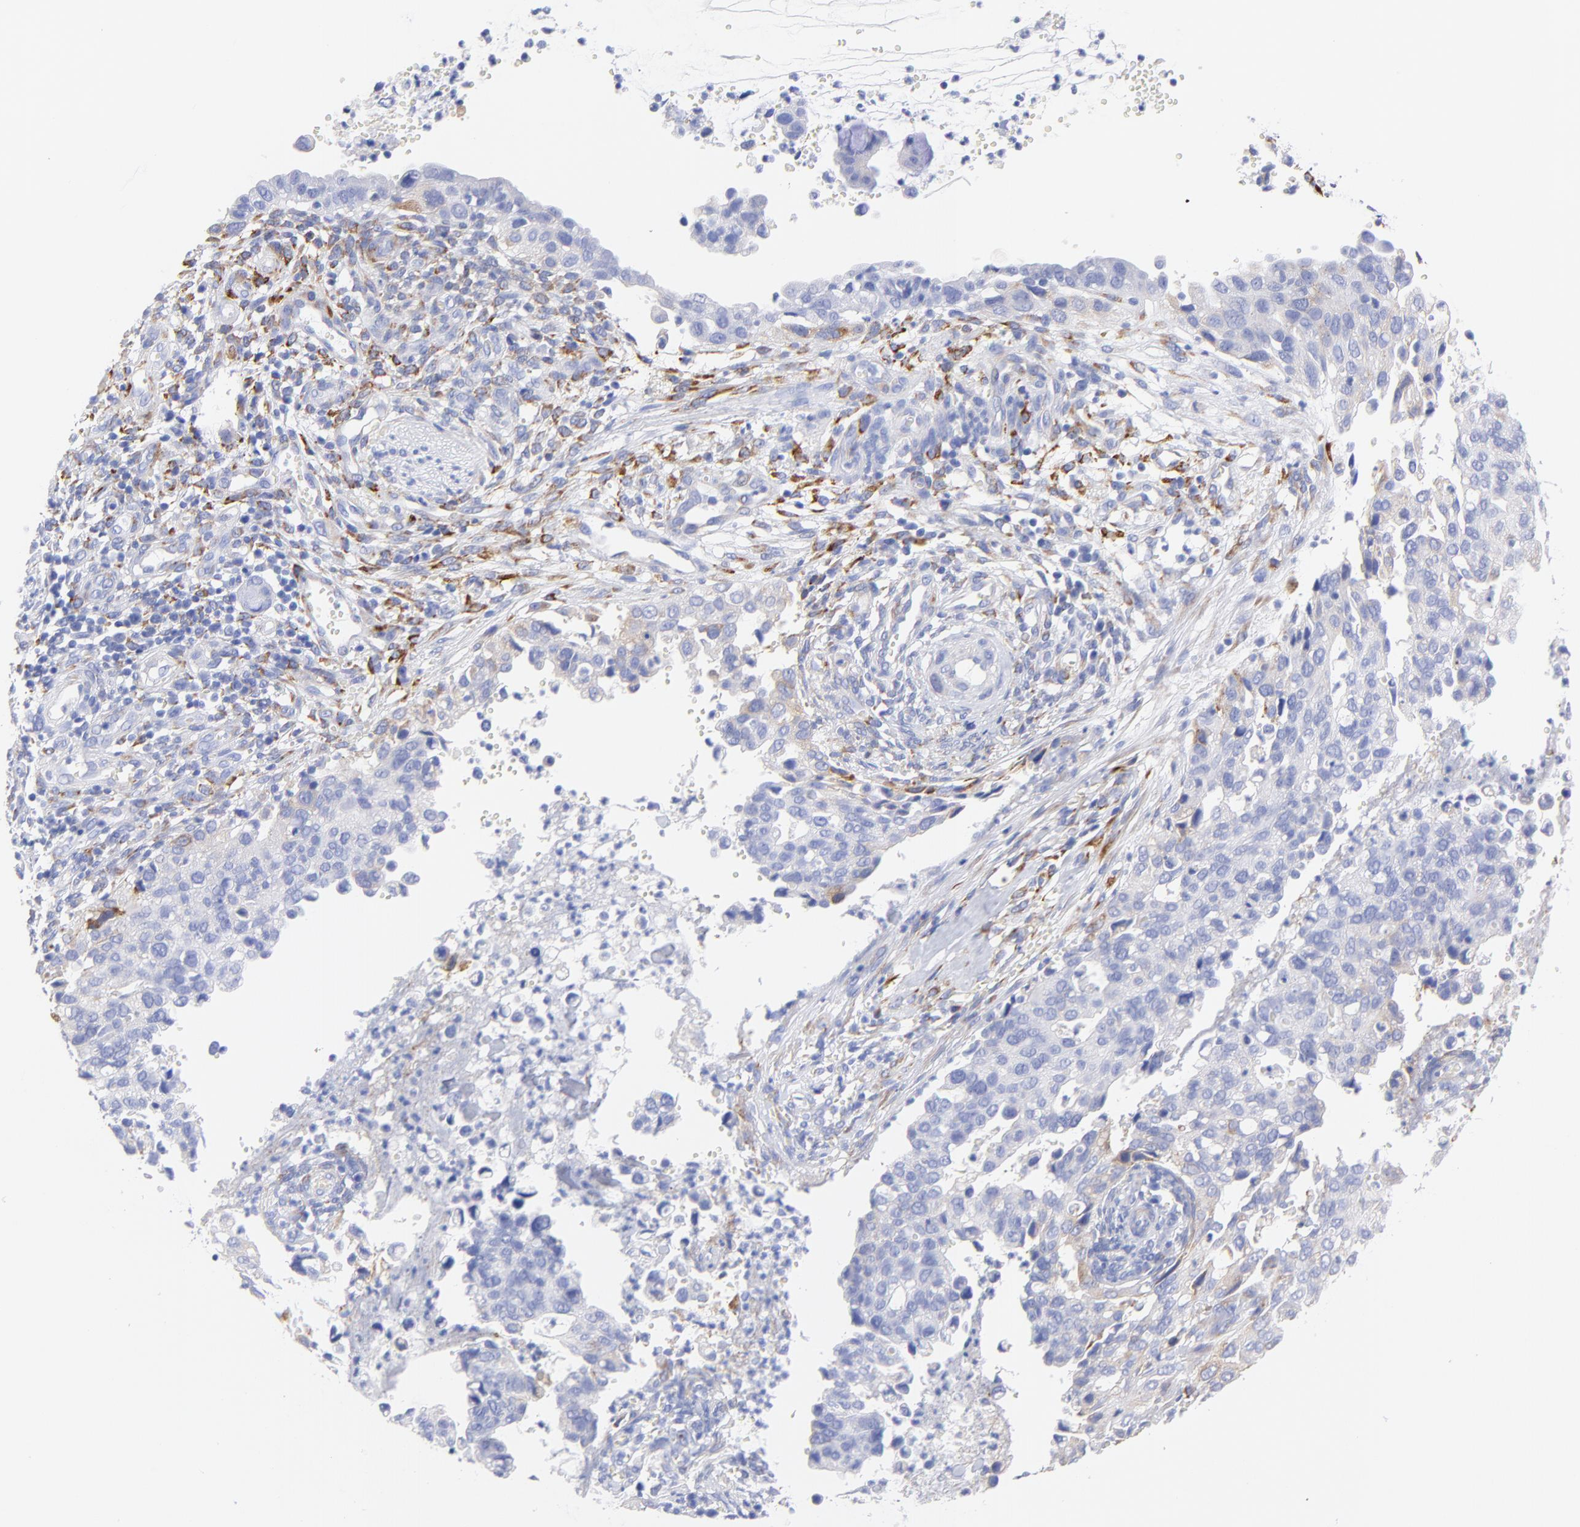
{"staining": {"intensity": "weak", "quantity": "<25%", "location": "cytoplasmic/membranous"}, "tissue": "cervical cancer", "cell_type": "Tumor cells", "image_type": "cancer", "snomed": [{"axis": "morphology", "description": "Normal tissue, NOS"}, {"axis": "morphology", "description": "Squamous cell carcinoma, NOS"}, {"axis": "topography", "description": "Cervix"}], "caption": "DAB (3,3'-diaminobenzidine) immunohistochemical staining of human squamous cell carcinoma (cervical) displays no significant positivity in tumor cells.", "gene": "C1QTNF6", "patient": {"sex": "female", "age": 45}}